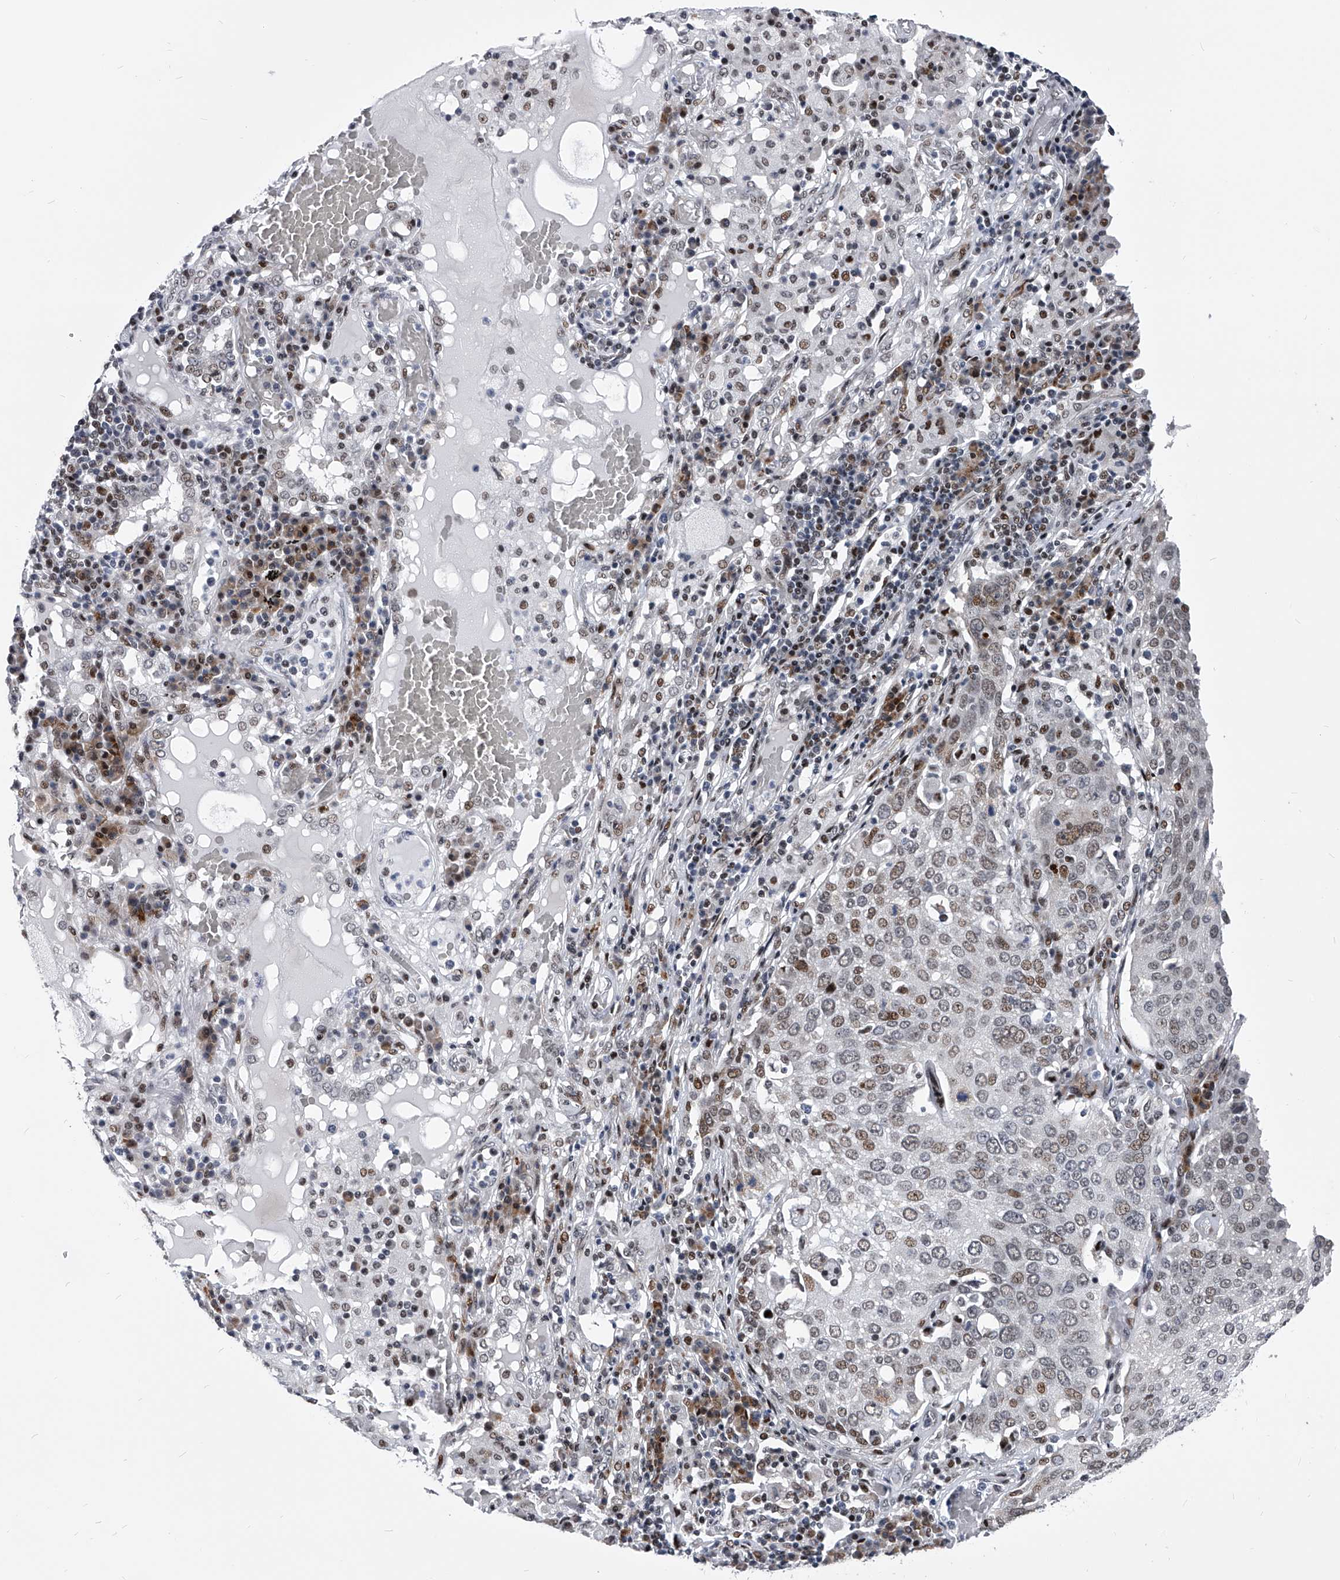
{"staining": {"intensity": "moderate", "quantity": "<25%", "location": "nuclear"}, "tissue": "lung cancer", "cell_type": "Tumor cells", "image_type": "cancer", "snomed": [{"axis": "morphology", "description": "Squamous cell carcinoma, NOS"}, {"axis": "topography", "description": "Lung"}], "caption": "Human lung cancer (squamous cell carcinoma) stained with a brown dye exhibits moderate nuclear positive expression in about <25% of tumor cells.", "gene": "CMTR1", "patient": {"sex": "male", "age": 65}}